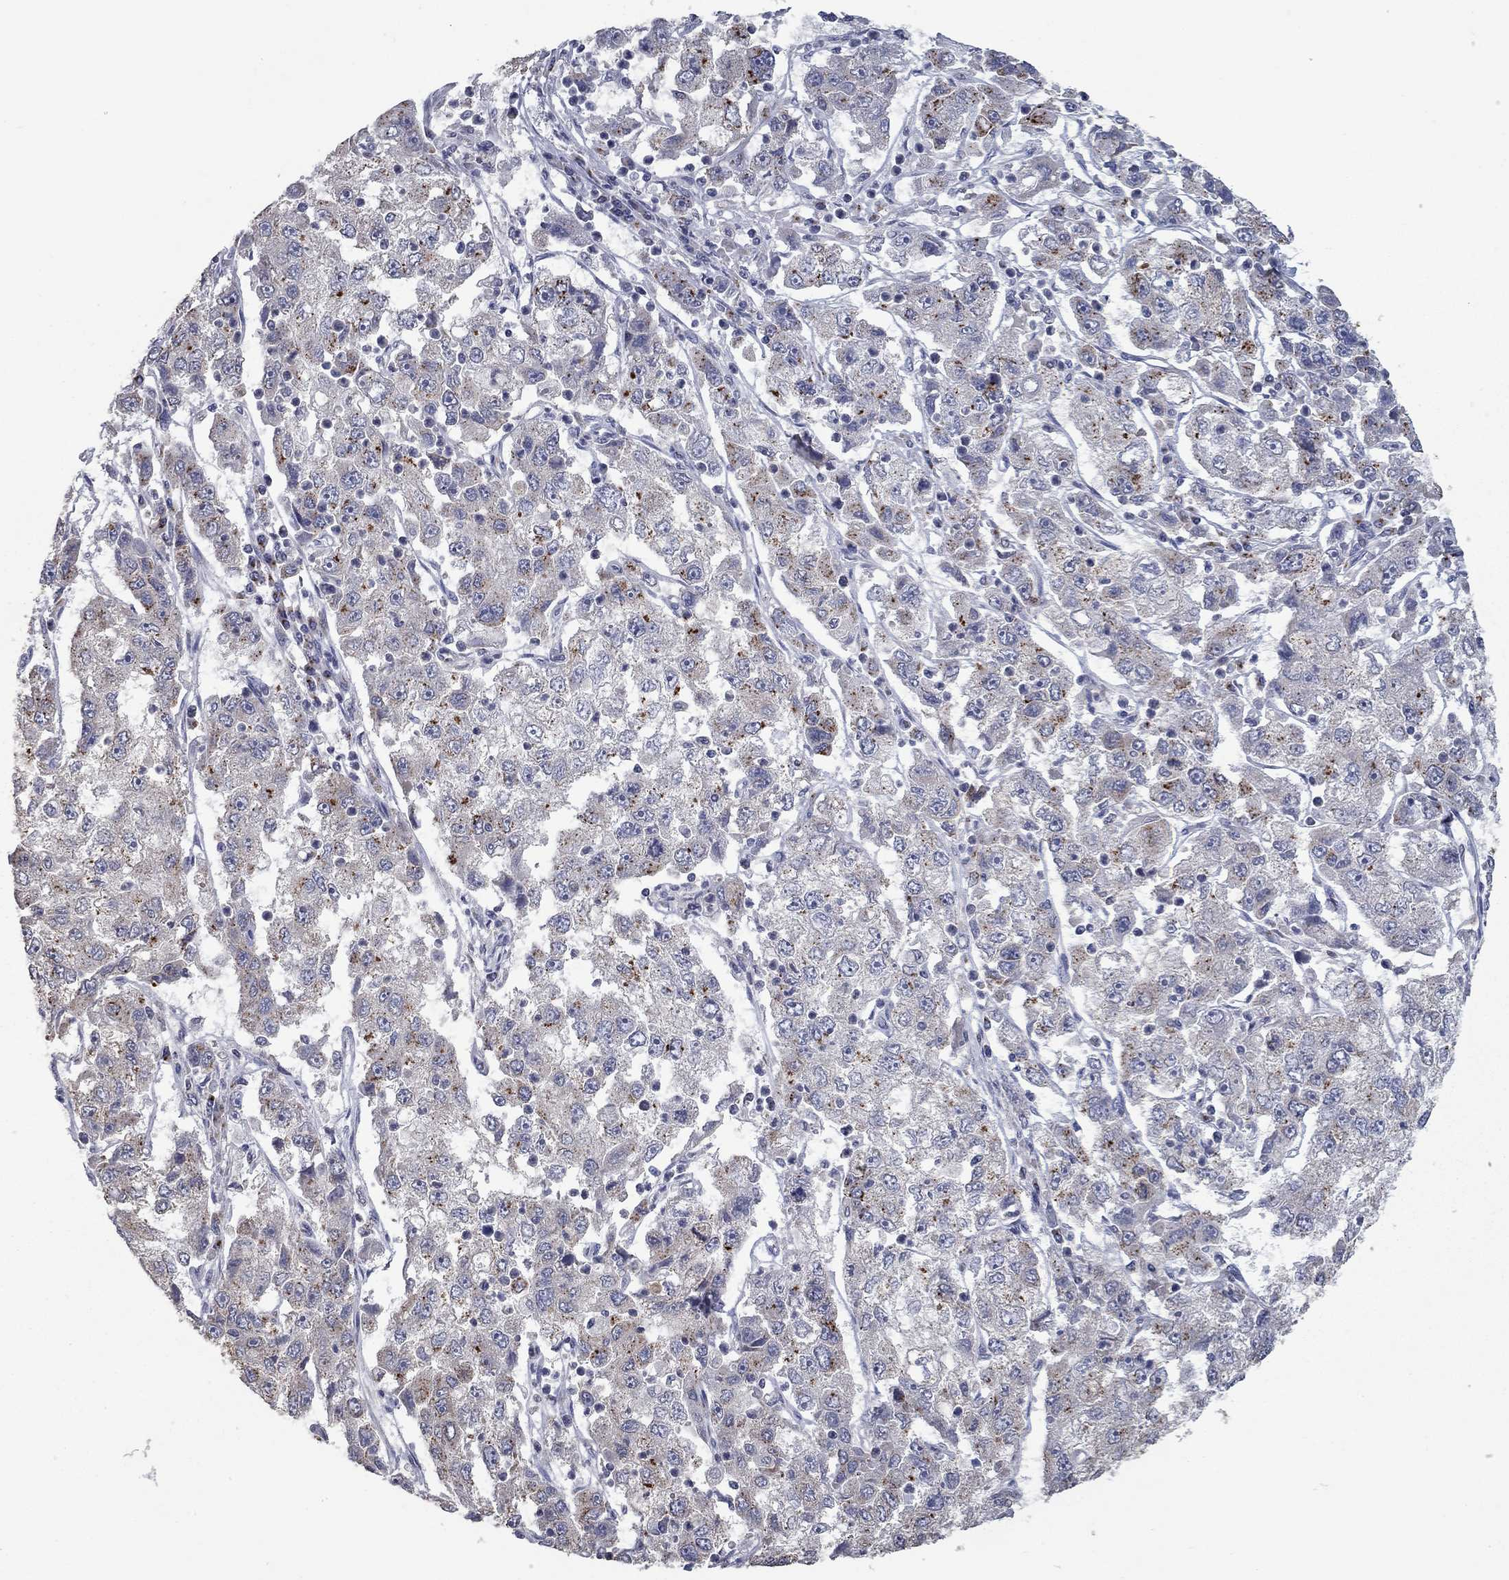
{"staining": {"intensity": "moderate", "quantity": "25%-75%", "location": "cytoplasmic/membranous"}, "tissue": "cervical cancer", "cell_type": "Tumor cells", "image_type": "cancer", "snomed": [{"axis": "morphology", "description": "Squamous cell carcinoma, NOS"}, {"axis": "topography", "description": "Cervix"}], "caption": "A photomicrograph of human cervical squamous cell carcinoma stained for a protein demonstrates moderate cytoplasmic/membranous brown staining in tumor cells. (DAB IHC with brightfield microscopy, high magnification).", "gene": "KIAA0319L", "patient": {"sex": "female", "age": 36}}